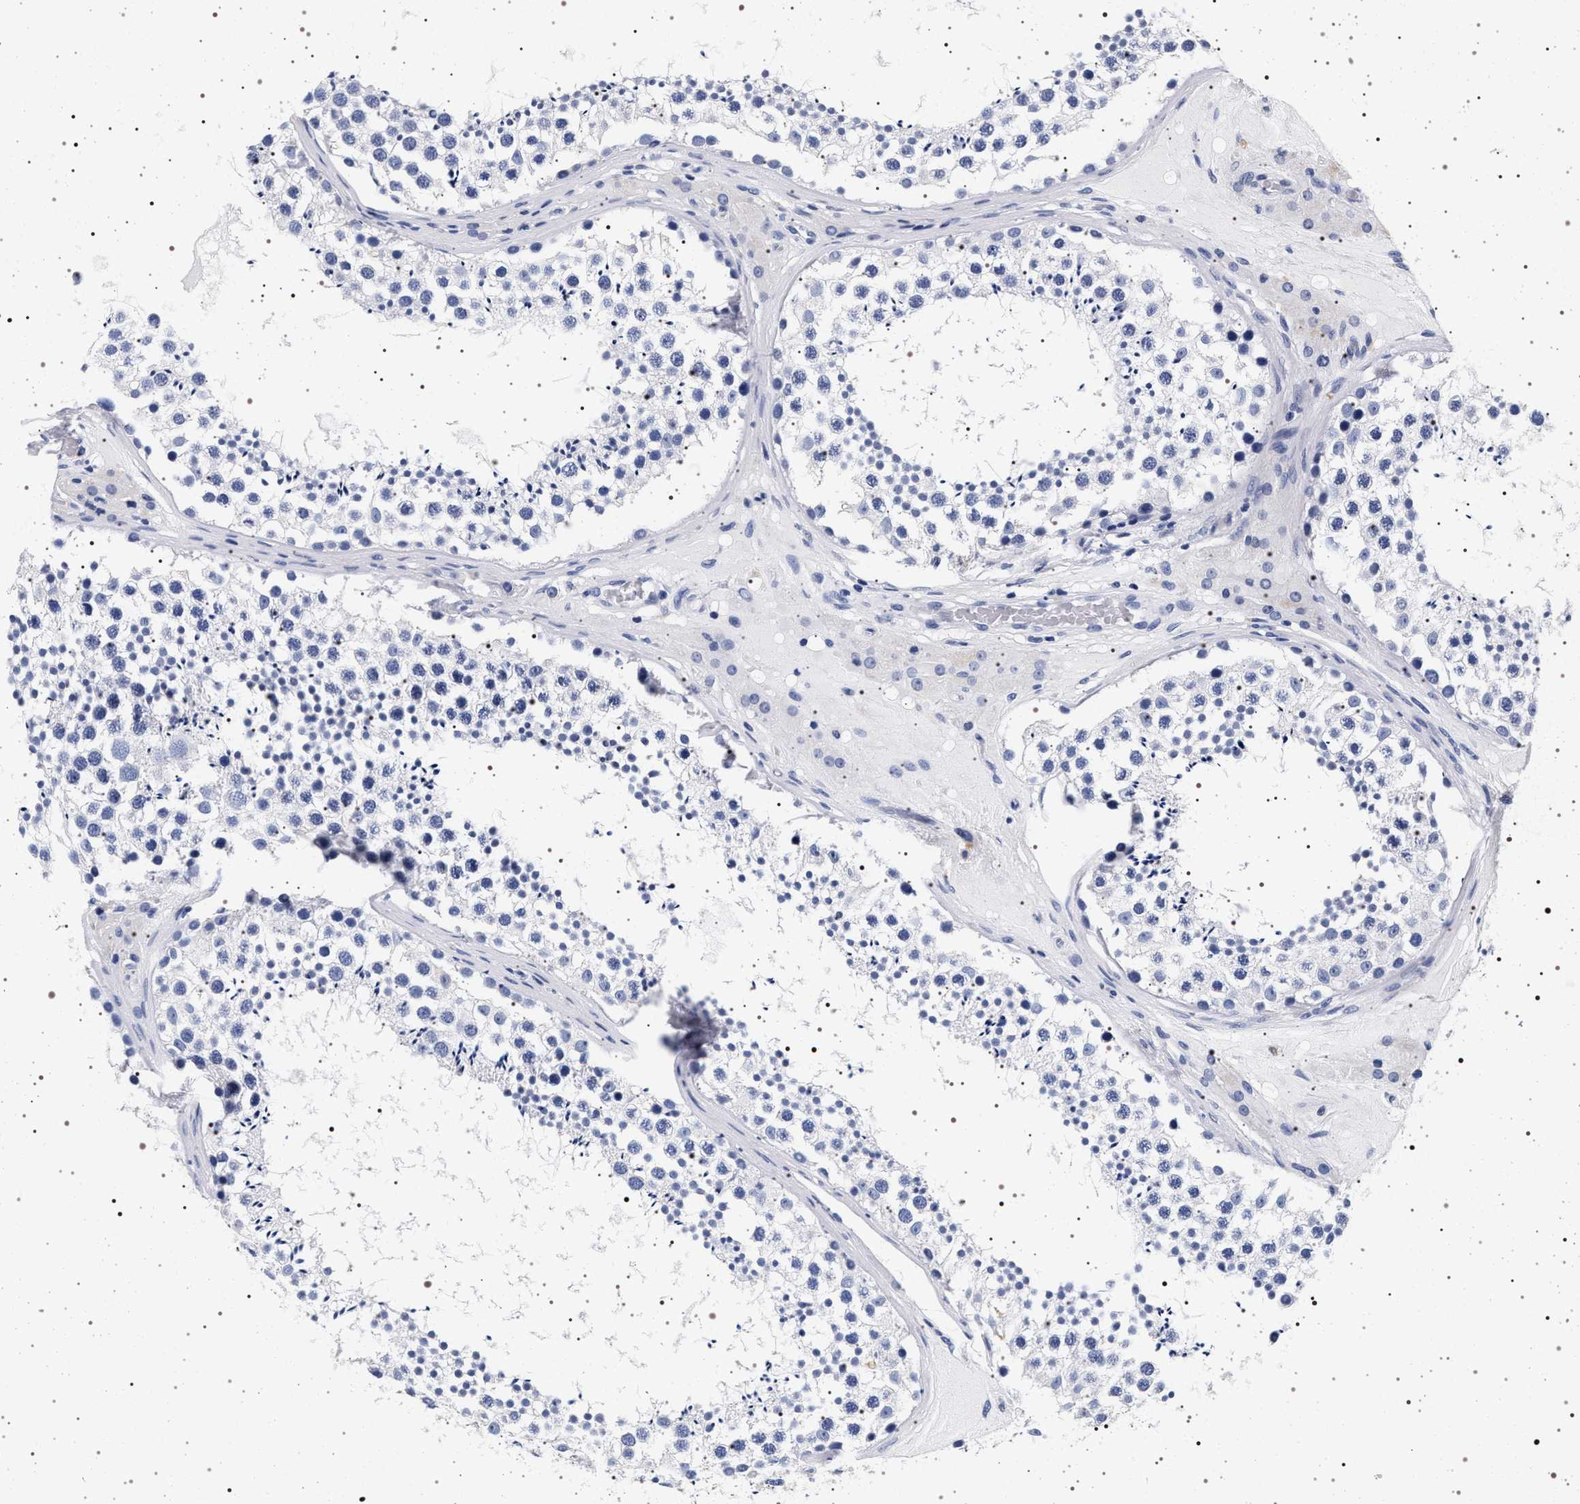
{"staining": {"intensity": "negative", "quantity": "none", "location": "none"}, "tissue": "testis", "cell_type": "Cells in seminiferous ducts", "image_type": "normal", "snomed": [{"axis": "morphology", "description": "Normal tissue, NOS"}, {"axis": "topography", "description": "Testis"}], "caption": "Immunohistochemistry (IHC) micrograph of normal human testis stained for a protein (brown), which exhibits no expression in cells in seminiferous ducts. Brightfield microscopy of immunohistochemistry stained with DAB (3,3'-diaminobenzidine) (brown) and hematoxylin (blue), captured at high magnification.", "gene": "SYN1", "patient": {"sex": "male", "age": 46}}